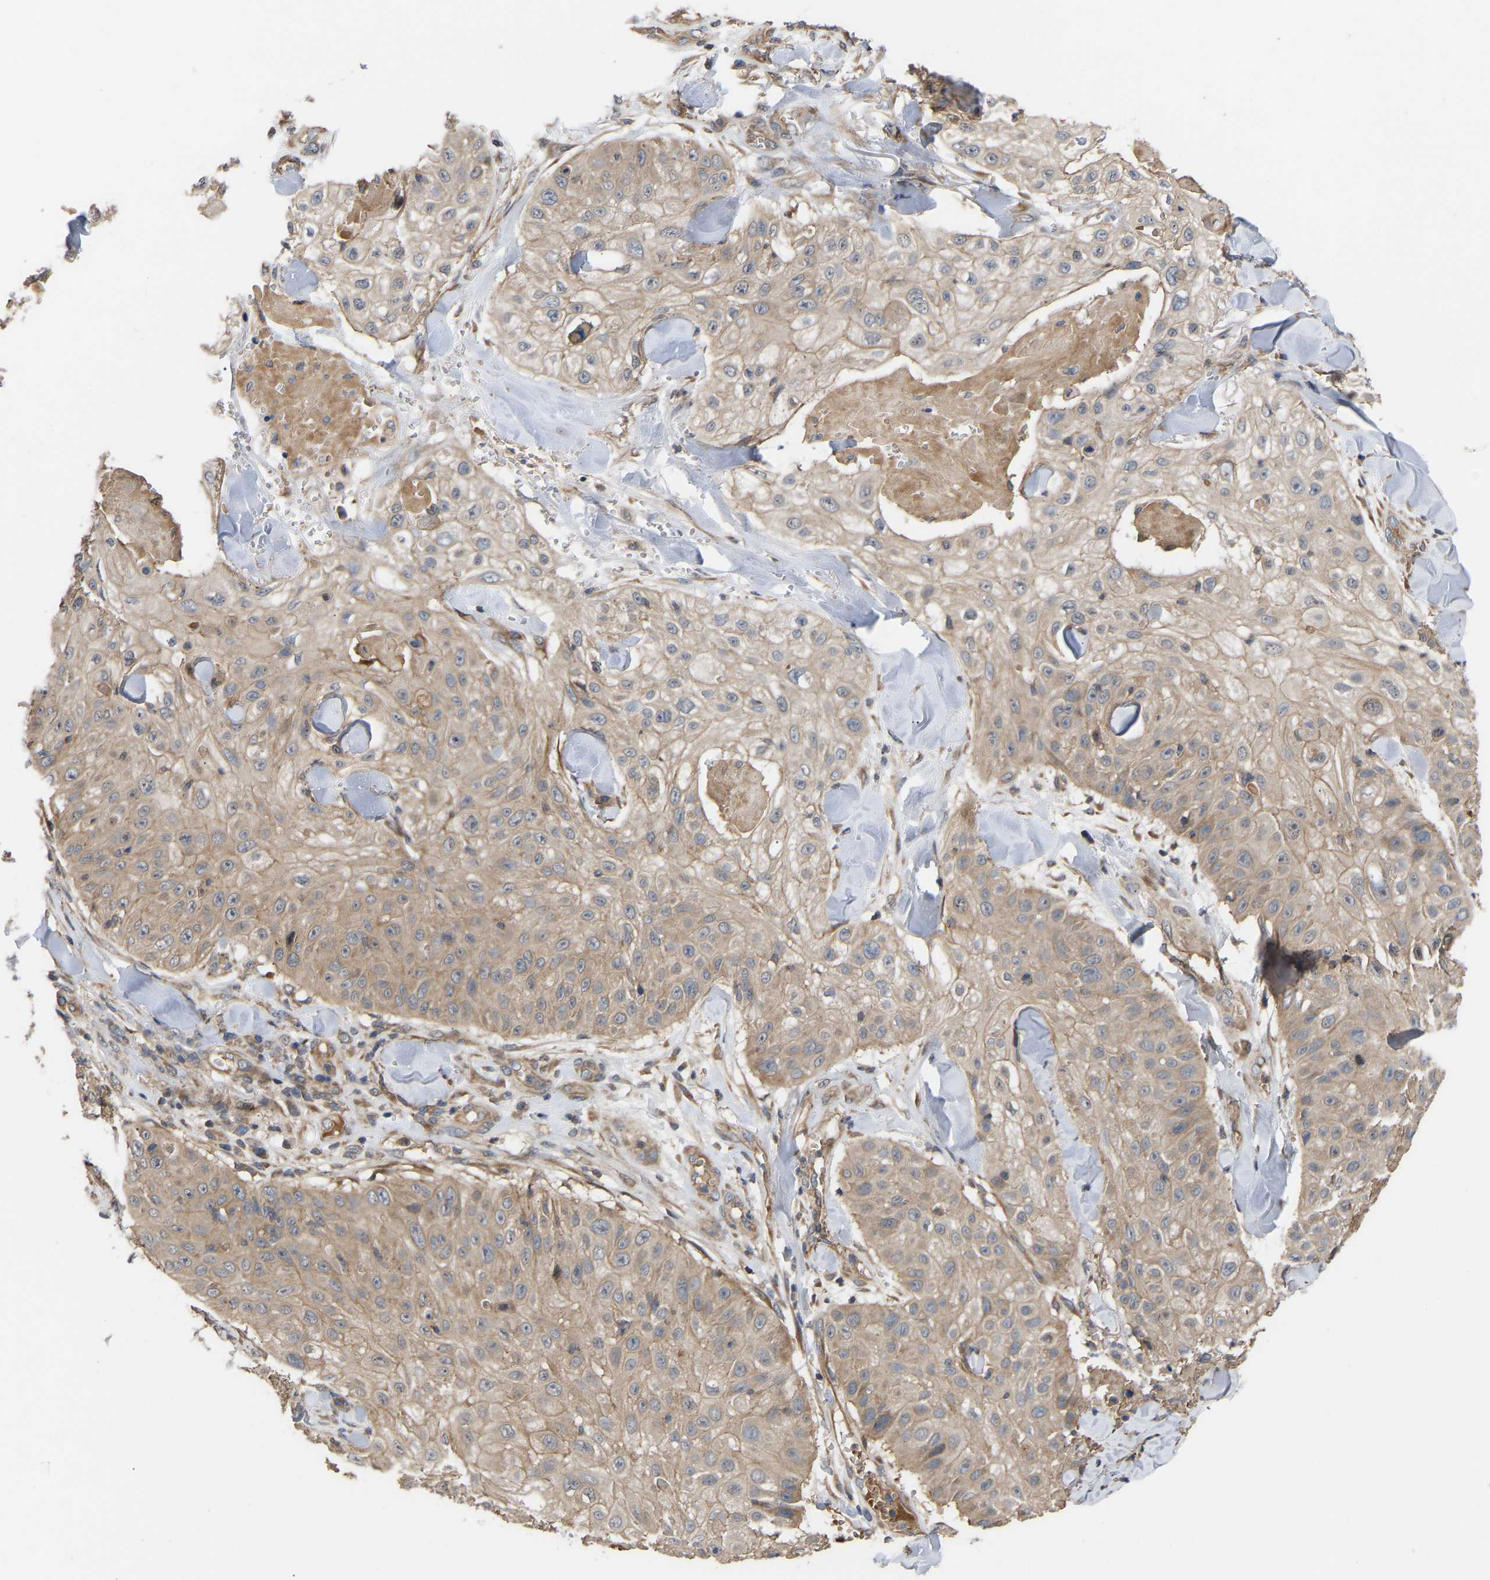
{"staining": {"intensity": "moderate", "quantity": "25%-75%", "location": "cytoplasmic/membranous"}, "tissue": "skin cancer", "cell_type": "Tumor cells", "image_type": "cancer", "snomed": [{"axis": "morphology", "description": "Squamous cell carcinoma, NOS"}, {"axis": "topography", "description": "Skin"}], "caption": "Skin squamous cell carcinoma stained for a protein (brown) shows moderate cytoplasmic/membranous positive positivity in about 25%-75% of tumor cells.", "gene": "STAU1", "patient": {"sex": "male", "age": 86}}